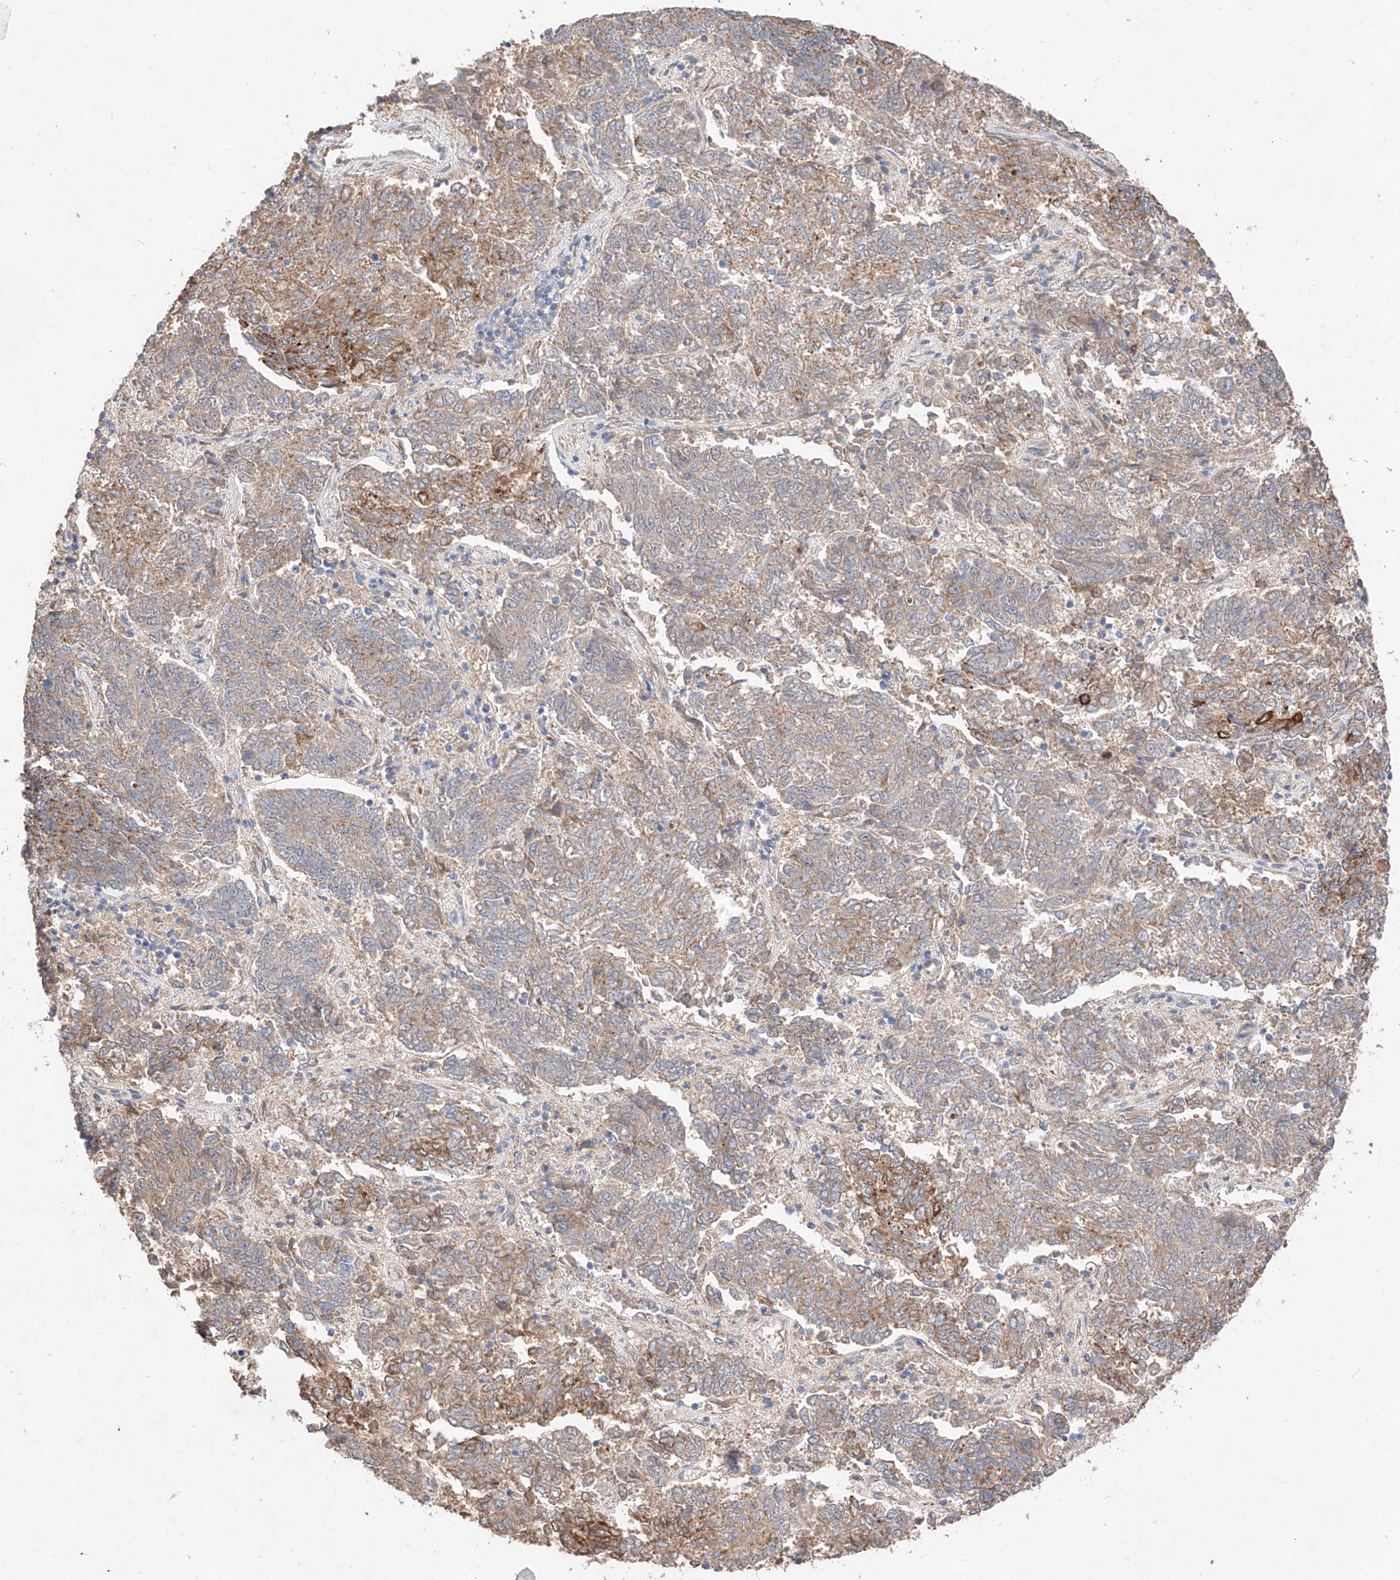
{"staining": {"intensity": "moderate", "quantity": "<25%", "location": "cytoplasmic/membranous"}, "tissue": "endometrial cancer", "cell_type": "Tumor cells", "image_type": "cancer", "snomed": [{"axis": "morphology", "description": "Adenocarcinoma, NOS"}, {"axis": "topography", "description": "Endometrium"}], "caption": "Immunohistochemistry photomicrograph of adenocarcinoma (endometrial) stained for a protein (brown), which exhibits low levels of moderate cytoplasmic/membranous positivity in about <25% of tumor cells.", "gene": "C6orf62", "patient": {"sex": "female", "age": 80}}